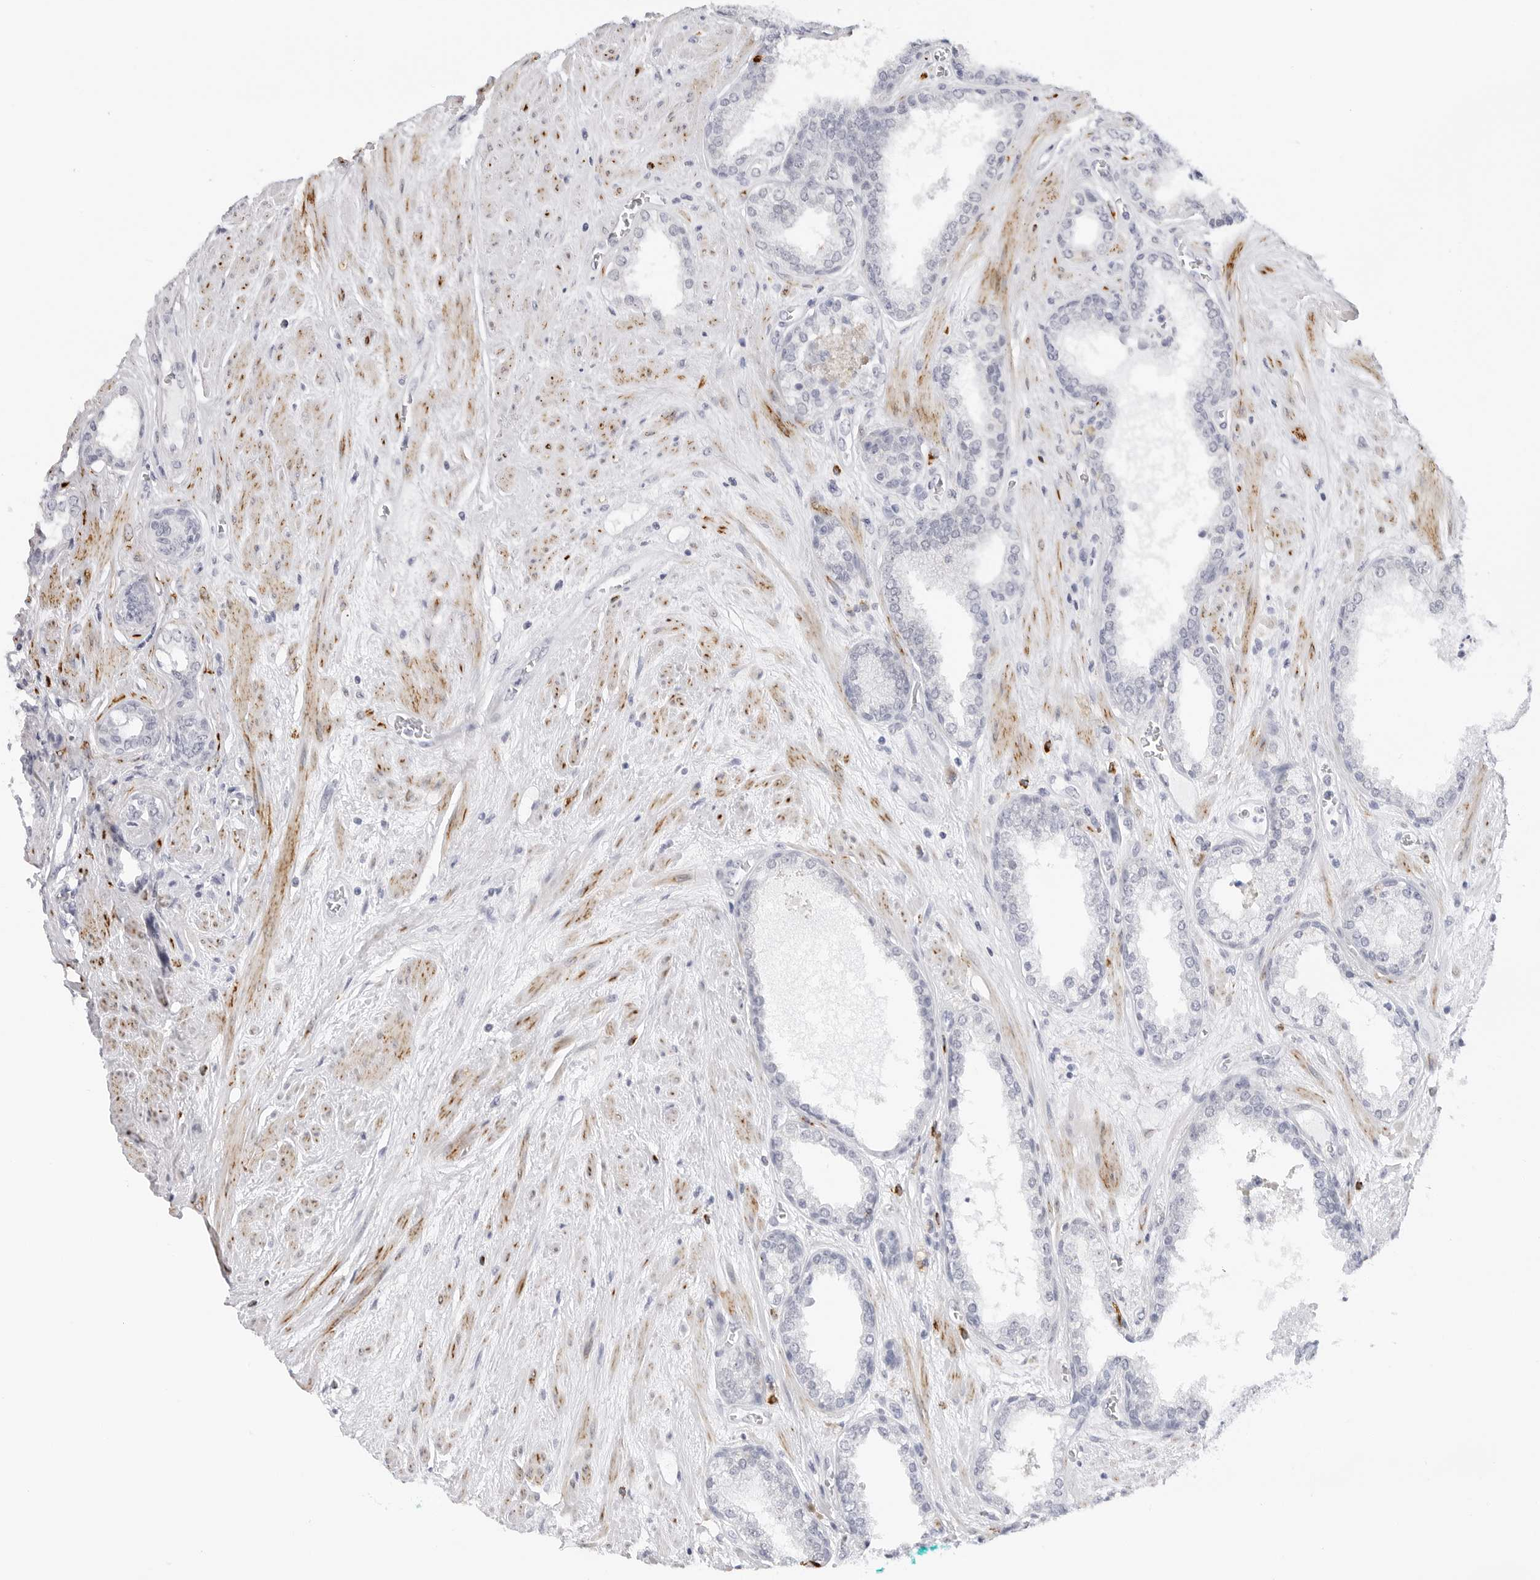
{"staining": {"intensity": "negative", "quantity": "none", "location": "none"}, "tissue": "prostate cancer", "cell_type": "Tumor cells", "image_type": "cancer", "snomed": [{"axis": "morphology", "description": "Adenocarcinoma, Low grade"}, {"axis": "topography", "description": "Prostate"}], "caption": "The image exhibits no significant expression in tumor cells of prostate low-grade adenocarcinoma.", "gene": "HSPB7", "patient": {"sex": "male", "age": 62}}